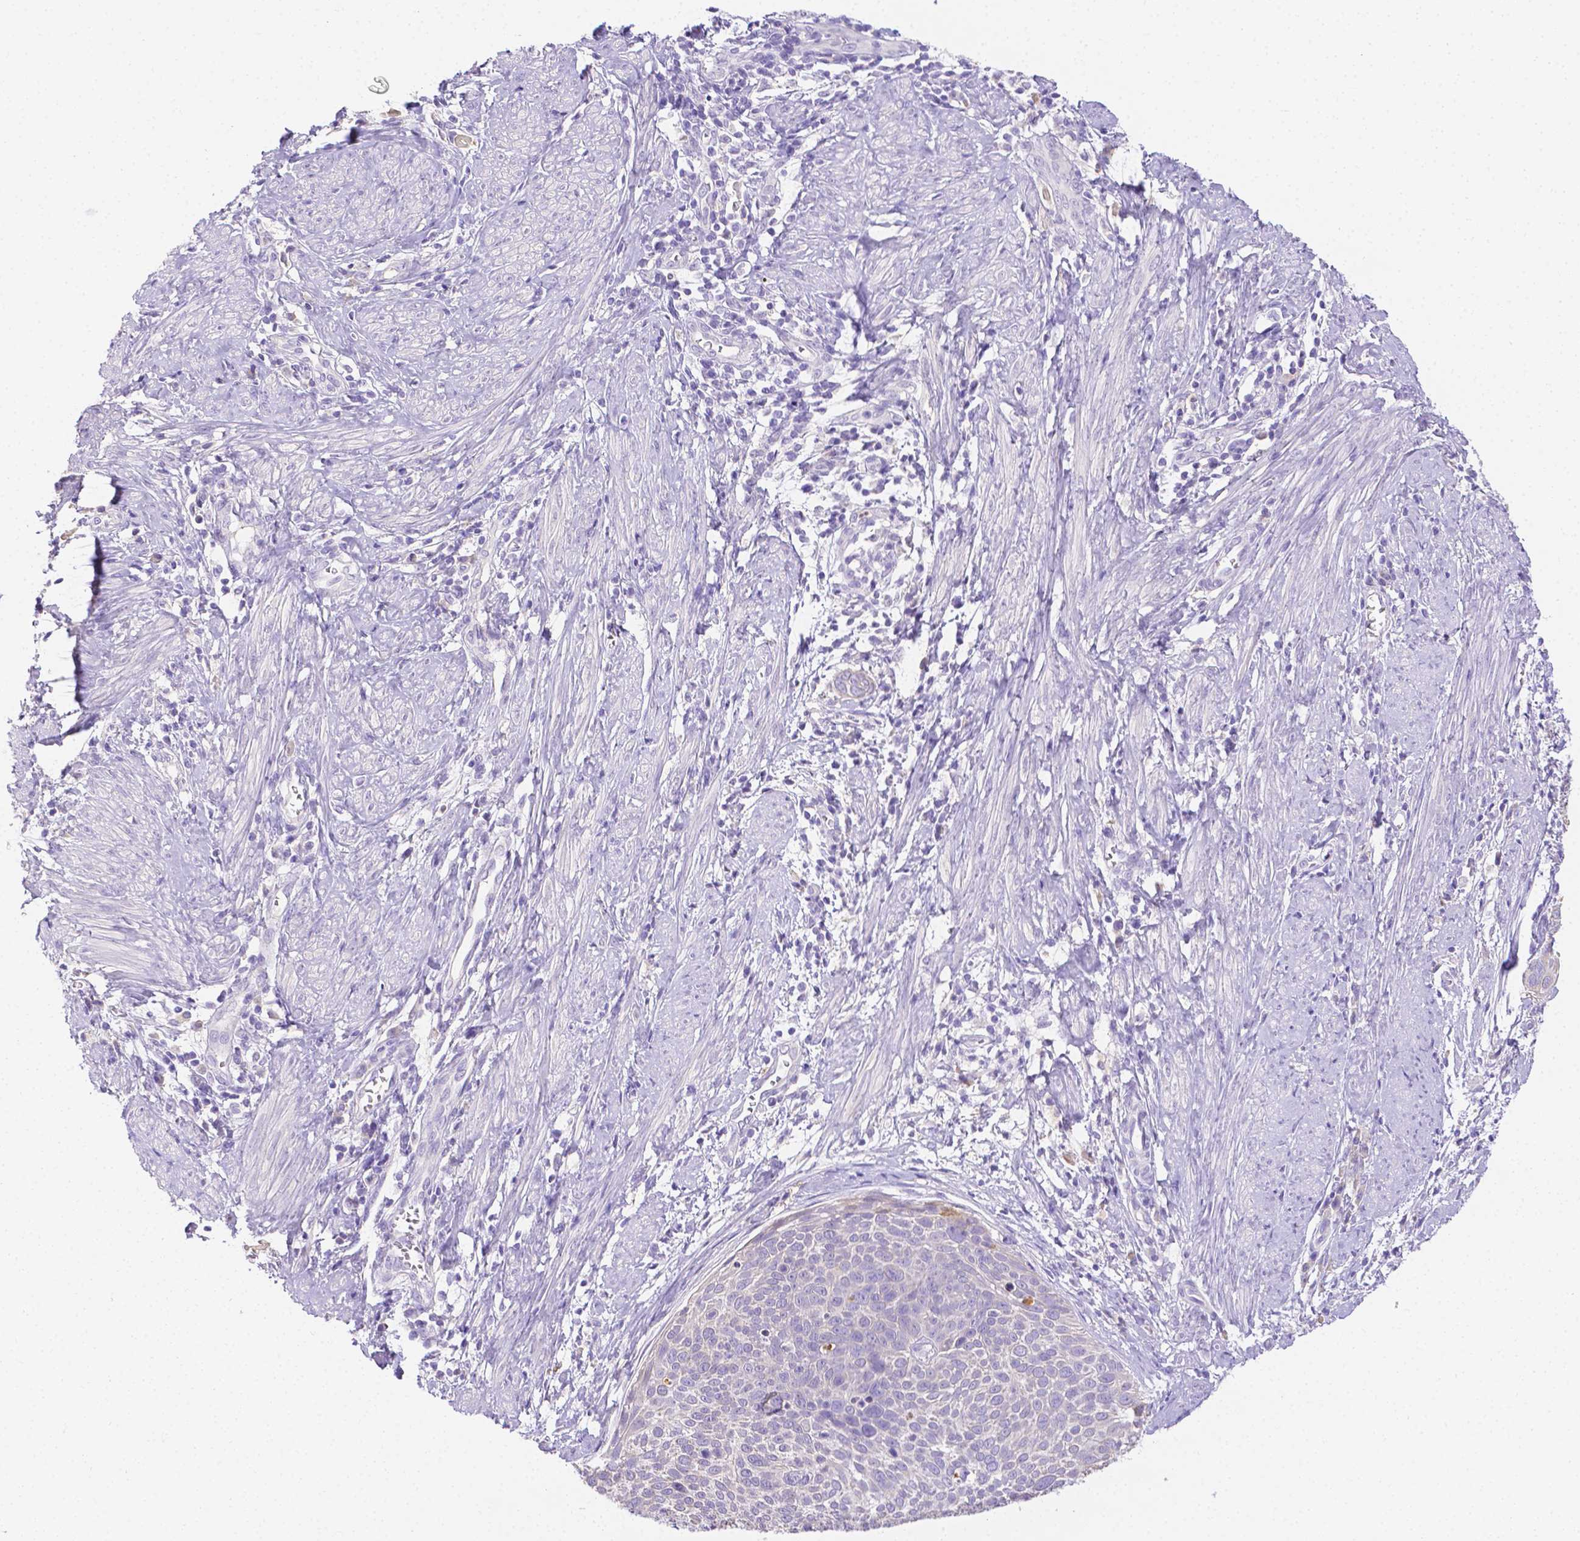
{"staining": {"intensity": "negative", "quantity": "none", "location": "none"}, "tissue": "cervical cancer", "cell_type": "Tumor cells", "image_type": "cancer", "snomed": [{"axis": "morphology", "description": "Squamous cell carcinoma, NOS"}, {"axis": "topography", "description": "Cervix"}], "caption": "Squamous cell carcinoma (cervical) was stained to show a protein in brown. There is no significant staining in tumor cells.", "gene": "NXPH2", "patient": {"sex": "female", "age": 39}}